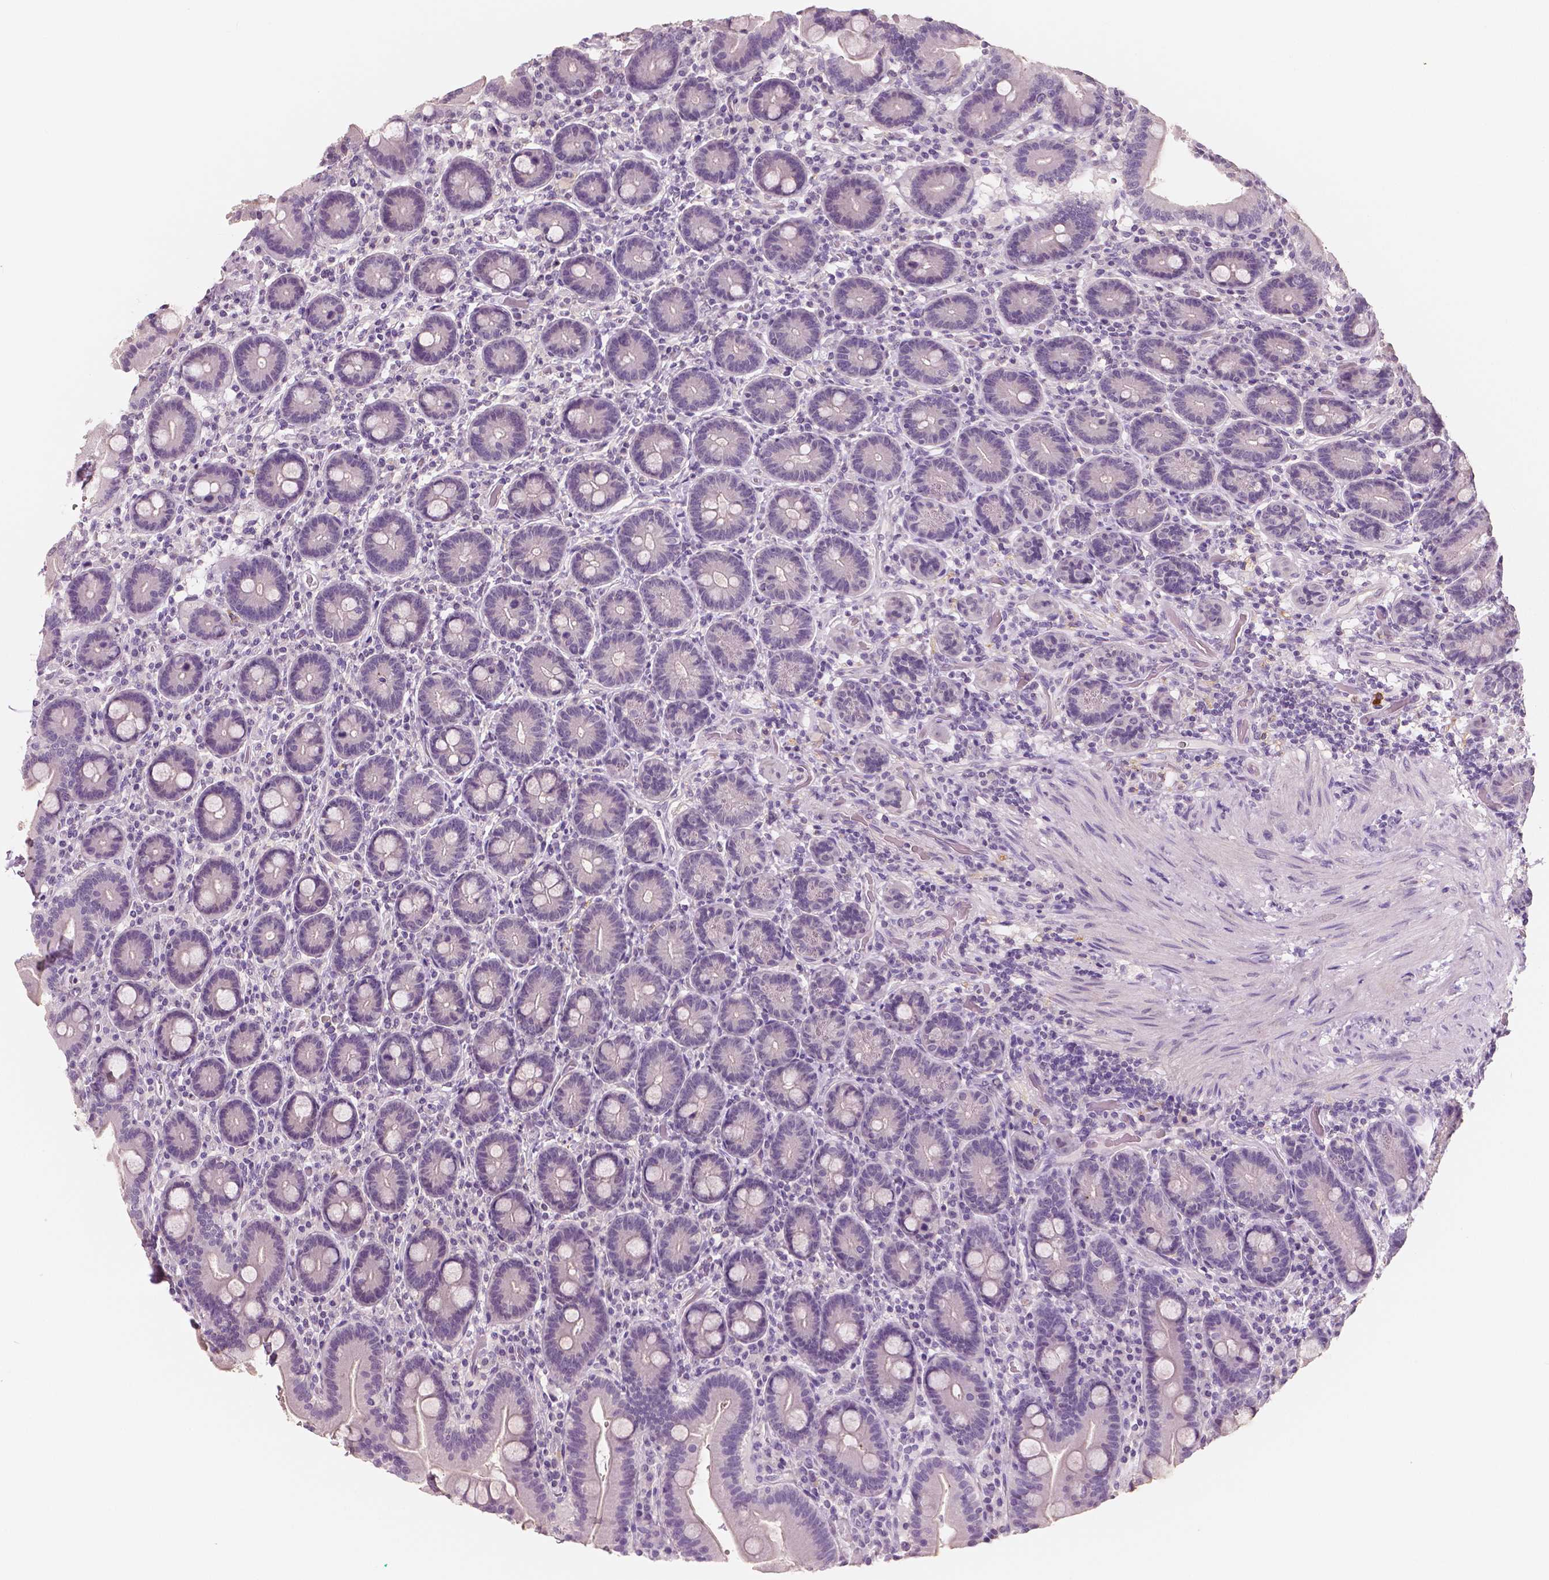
{"staining": {"intensity": "negative", "quantity": "none", "location": "none"}, "tissue": "duodenum", "cell_type": "Glandular cells", "image_type": "normal", "snomed": [{"axis": "morphology", "description": "Normal tissue, NOS"}, {"axis": "topography", "description": "Duodenum"}], "caption": "Immunohistochemistry of benign human duodenum demonstrates no expression in glandular cells.", "gene": "NECAB1", "patient": {"sex": "female", "age": 62}}